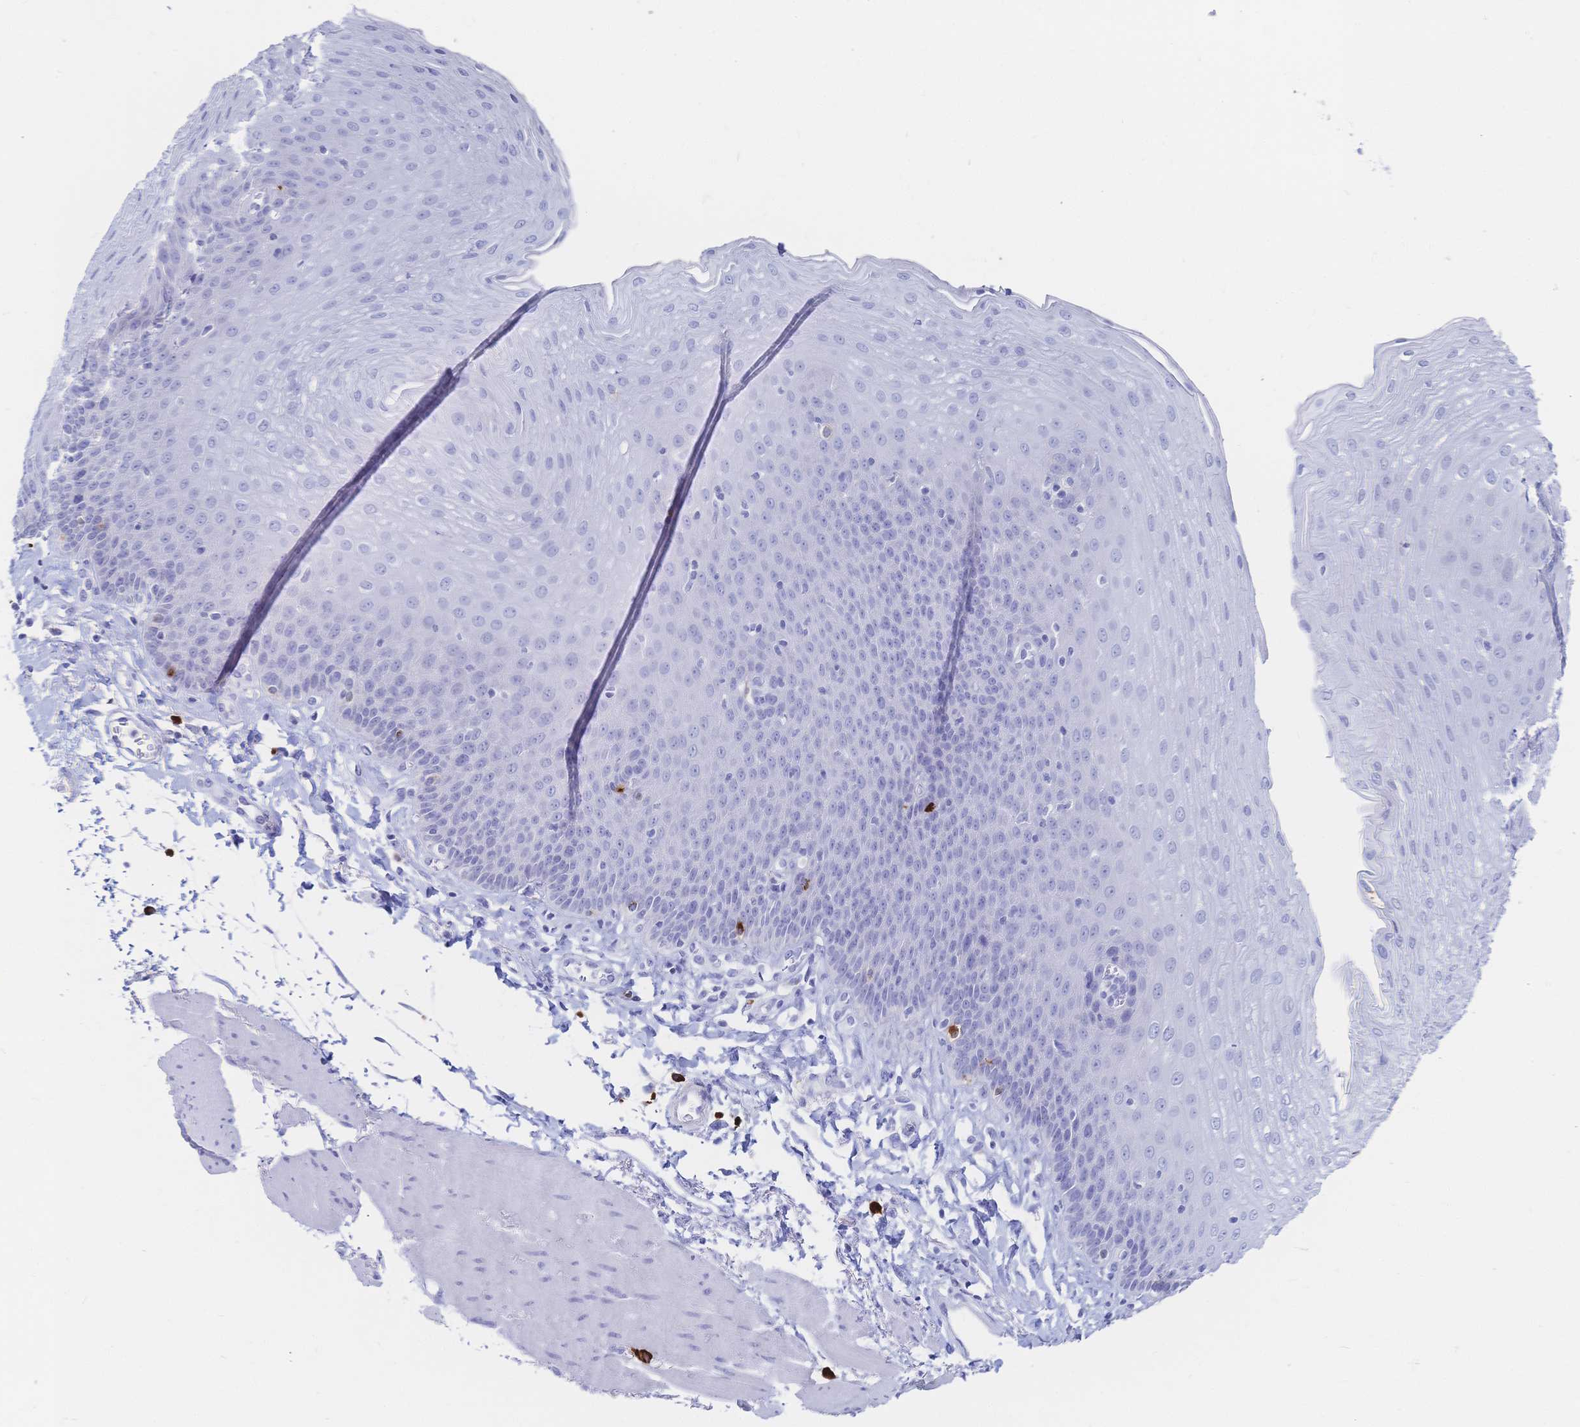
{"staining": {"intensity": "negative", "quantity": "none", "location": "none"}, "tissue": "esophagus", "cell_type": "Squamous epithelial cells", "image_type": "normal", "snomed": [{"axis": "morphology", "description": "Normal tissue, NOS"}, {"axis": "topography", "description": "Esophagus"}], "caption": "Esophagus was stained to show a protein in brown. There is no significant staining in squamous epithelial cells. Brightfield microscopy of immunohistochemistry stained with DAB (3,3'-diaminobenzidine) (brown) and hematoxylin (blue), captured at high magnification.", "gene": "IL2RB", "patient": {"sex": "female", "age": 81}}